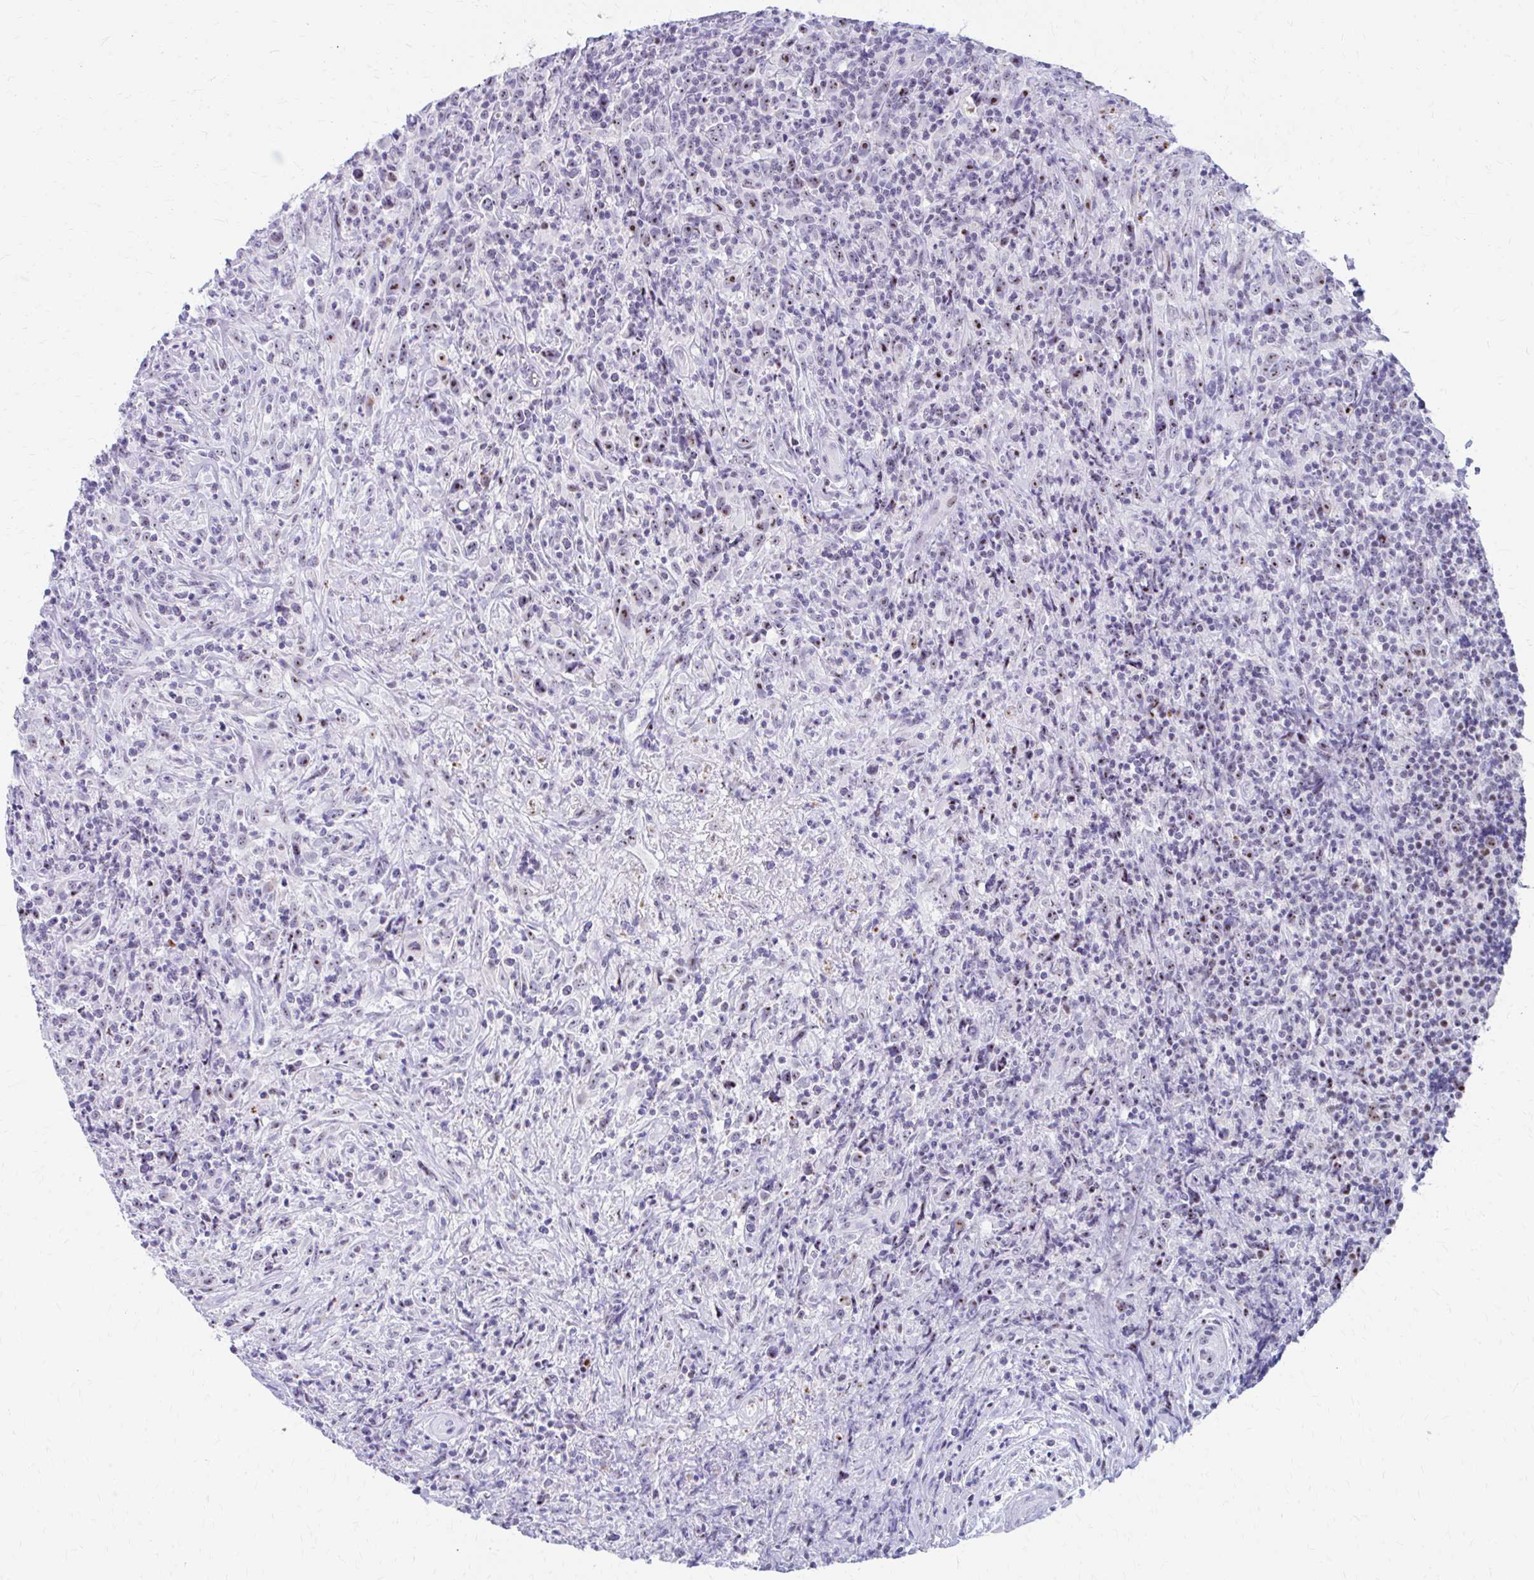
{"staining": {"intensity": "moderate", "quantity": "25%-75%", "location": "nuclear"}, "tissue": "lymphoma", "cell_type": "Tumor cells", "image_type": "cancer", "snomed": [{"axis": "morphology", "description": "Hodgkin's disease, NOS"}, {"axis": "topography", "description": "Lymph node"}], "caption": "DAB (3,3'-diaminobenzidine) immunohistochemical staining of lymphoma shows moderate nuclear protein staining in approximately 25%-75% of tumor cells.", "gene": "FTSJ3", "patient": {"sex": "female", "age": 18}}